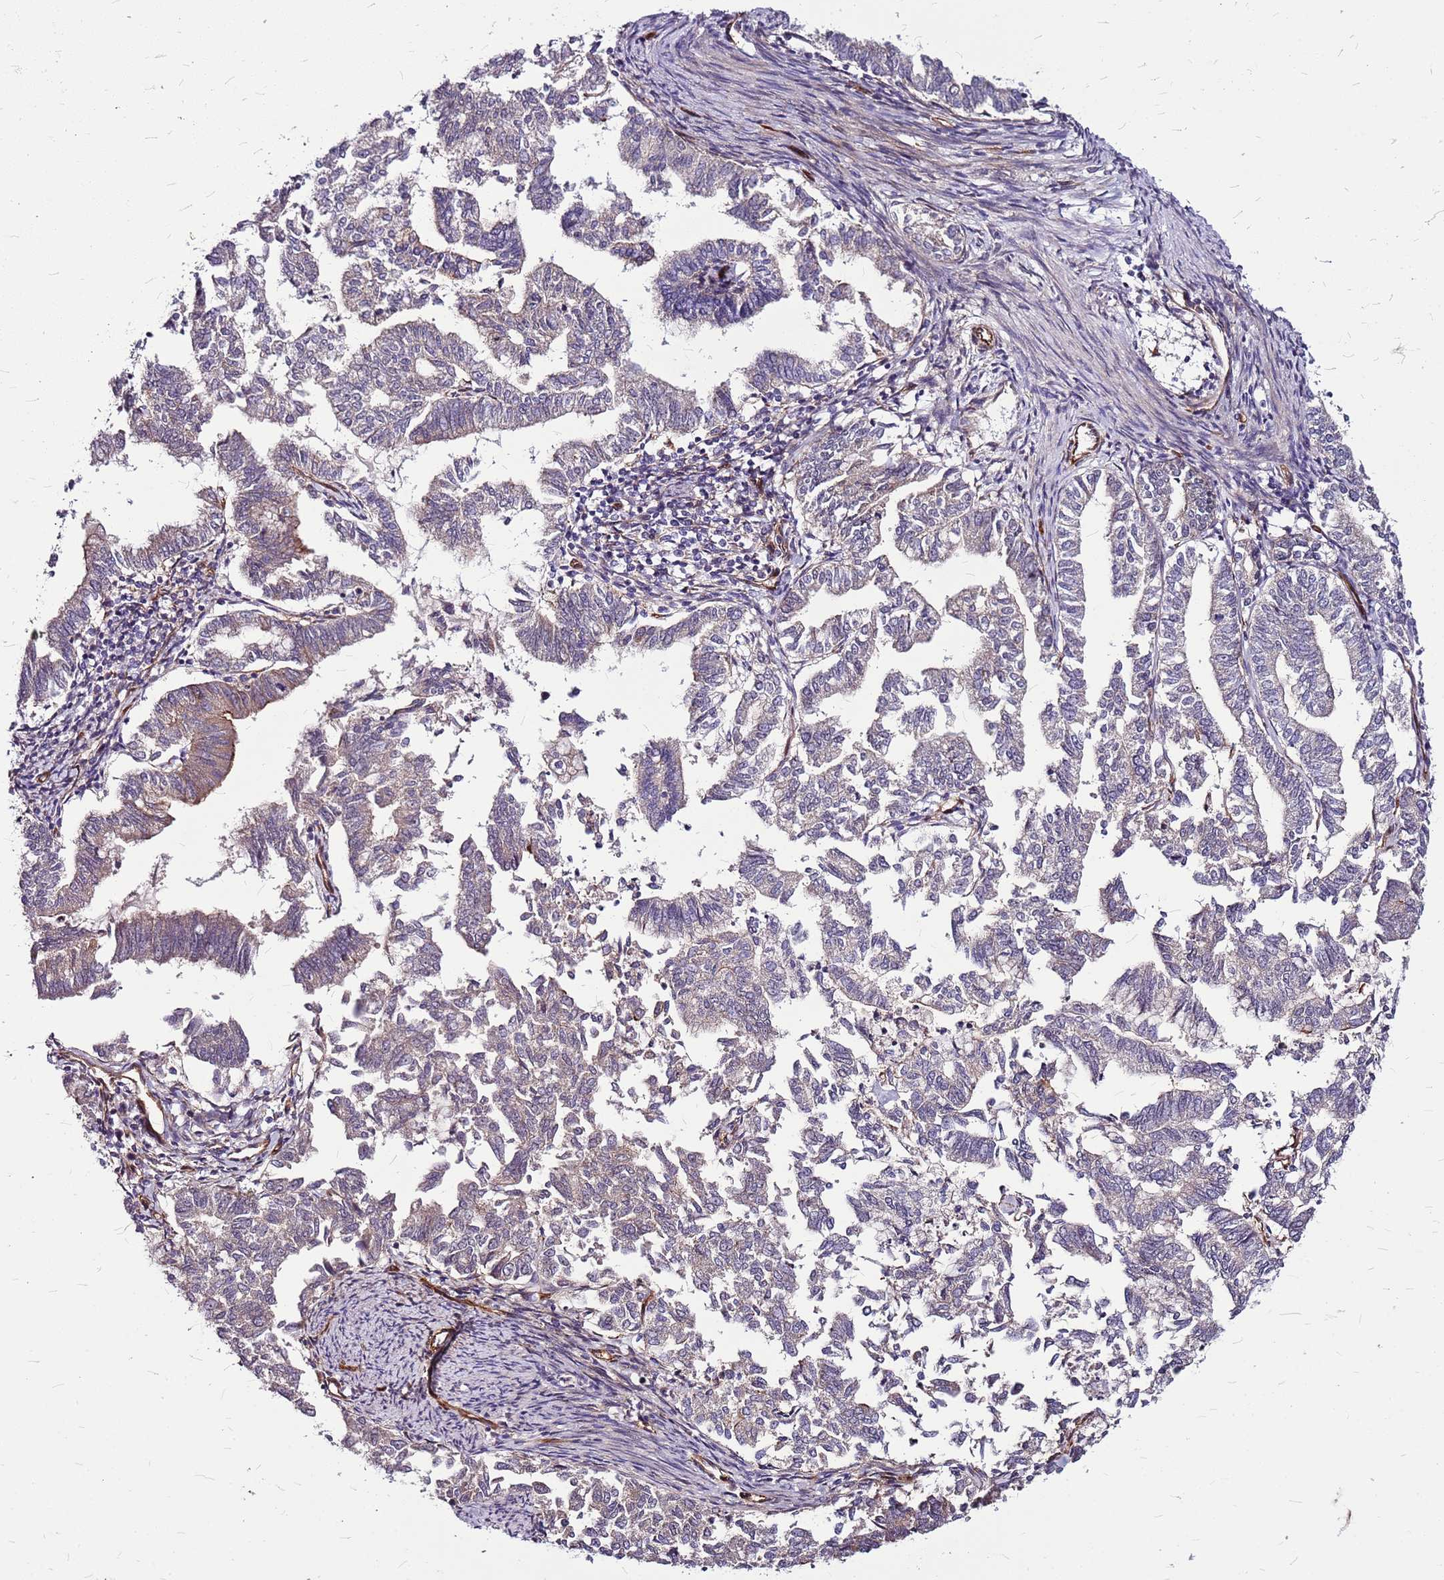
{"staining": {"intensity": "weak", "quantity": "<25%", "location": "cytoplasmic/membranous"}, "tissue": "endometrial cancer", "cell_type": "Tumor cells", "image_type": "cancer", "snomed": [{"axis": "morphology", "description": "Adenocarcinoma, NOS"}, {"axis": "topography", "description": "Endometrium"}], "caption": "A high-resolution histopathology image shows immunohistochemistry (IHC) staining of endometrial cancer (adenocarcinoma), which shows no significant positivity in tumor cells. Brightfield microscopy of IHC stained with DAB (3,3'-diaminobenzidine) (brown) and hematoxylin (blue), captured at high magnification.", "gene": "TOPAZ1", "patient": {"sex": "female", "age": 79}}